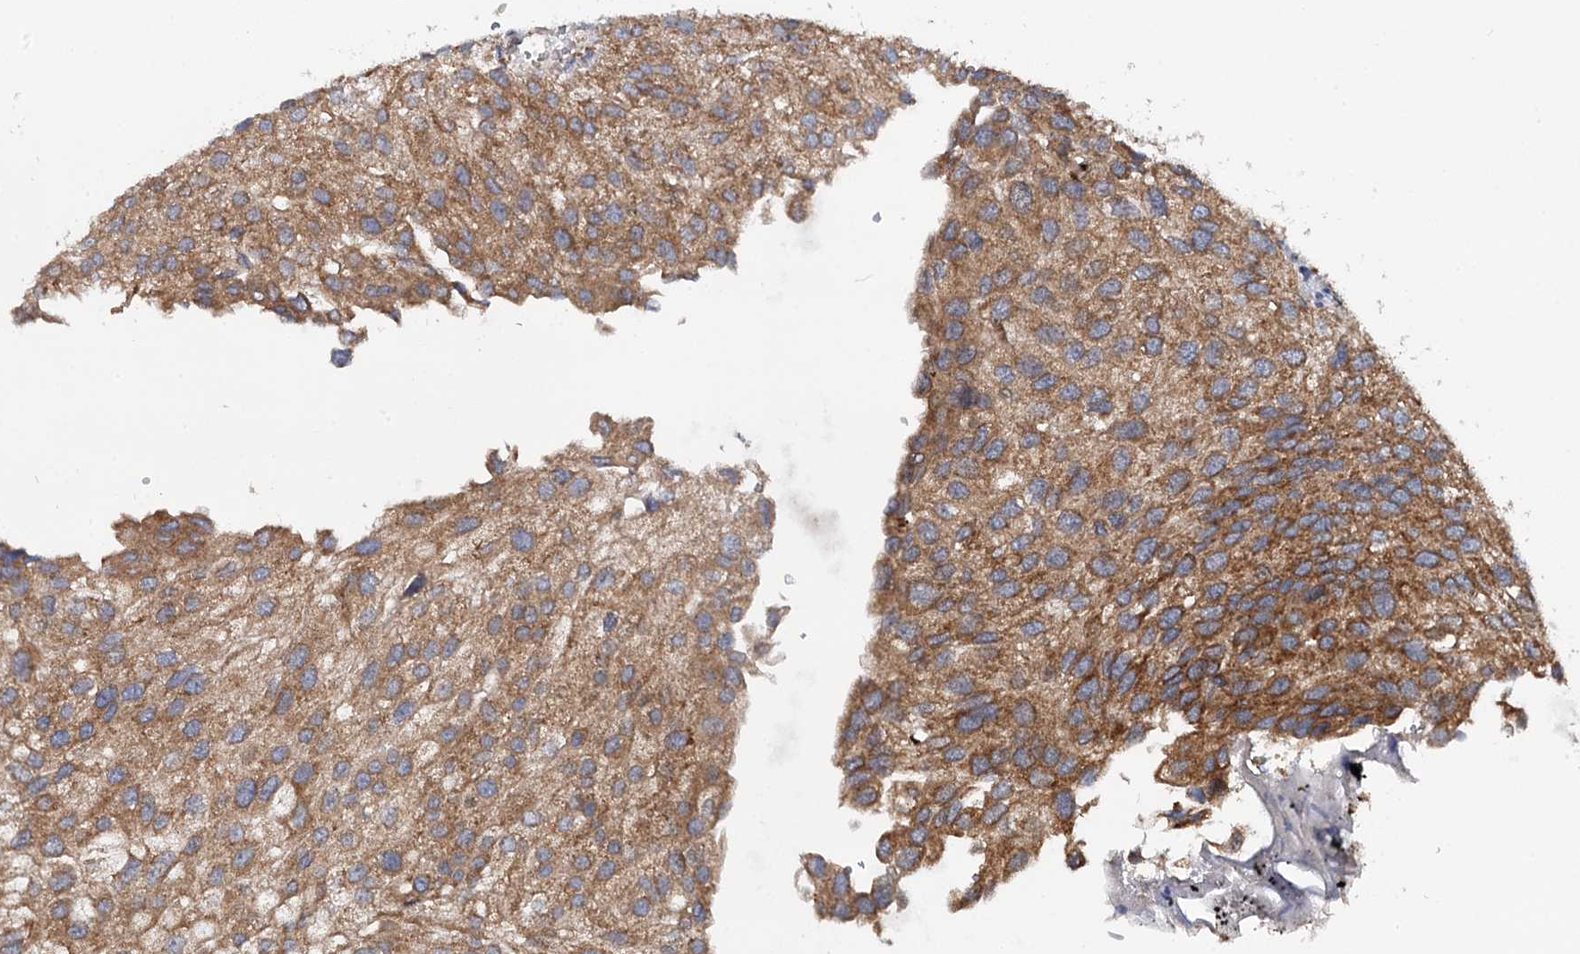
{"staining": {"intensity": "moderate", "quantity": ">75%", "location": "cytoplasmic/membranous"}, "tissue": "urothelial cancer", "cell_type": "Tumor cells", "image_type": "cancer", "snomed": [{"axis": "morphology", "description": "Urothelial carcinoma, Low grade"}, {"axis": "topography", "description": "Urinary bladder"}], "caption": "DAB immunohistochemical staining of low-grade urothelial carcinoma displays moderate cytoplasmic/membranous protein positivity in about >75% of tumor cells.", "gene": "UFM1", "patient": {"sex": "female", "age": 89}}